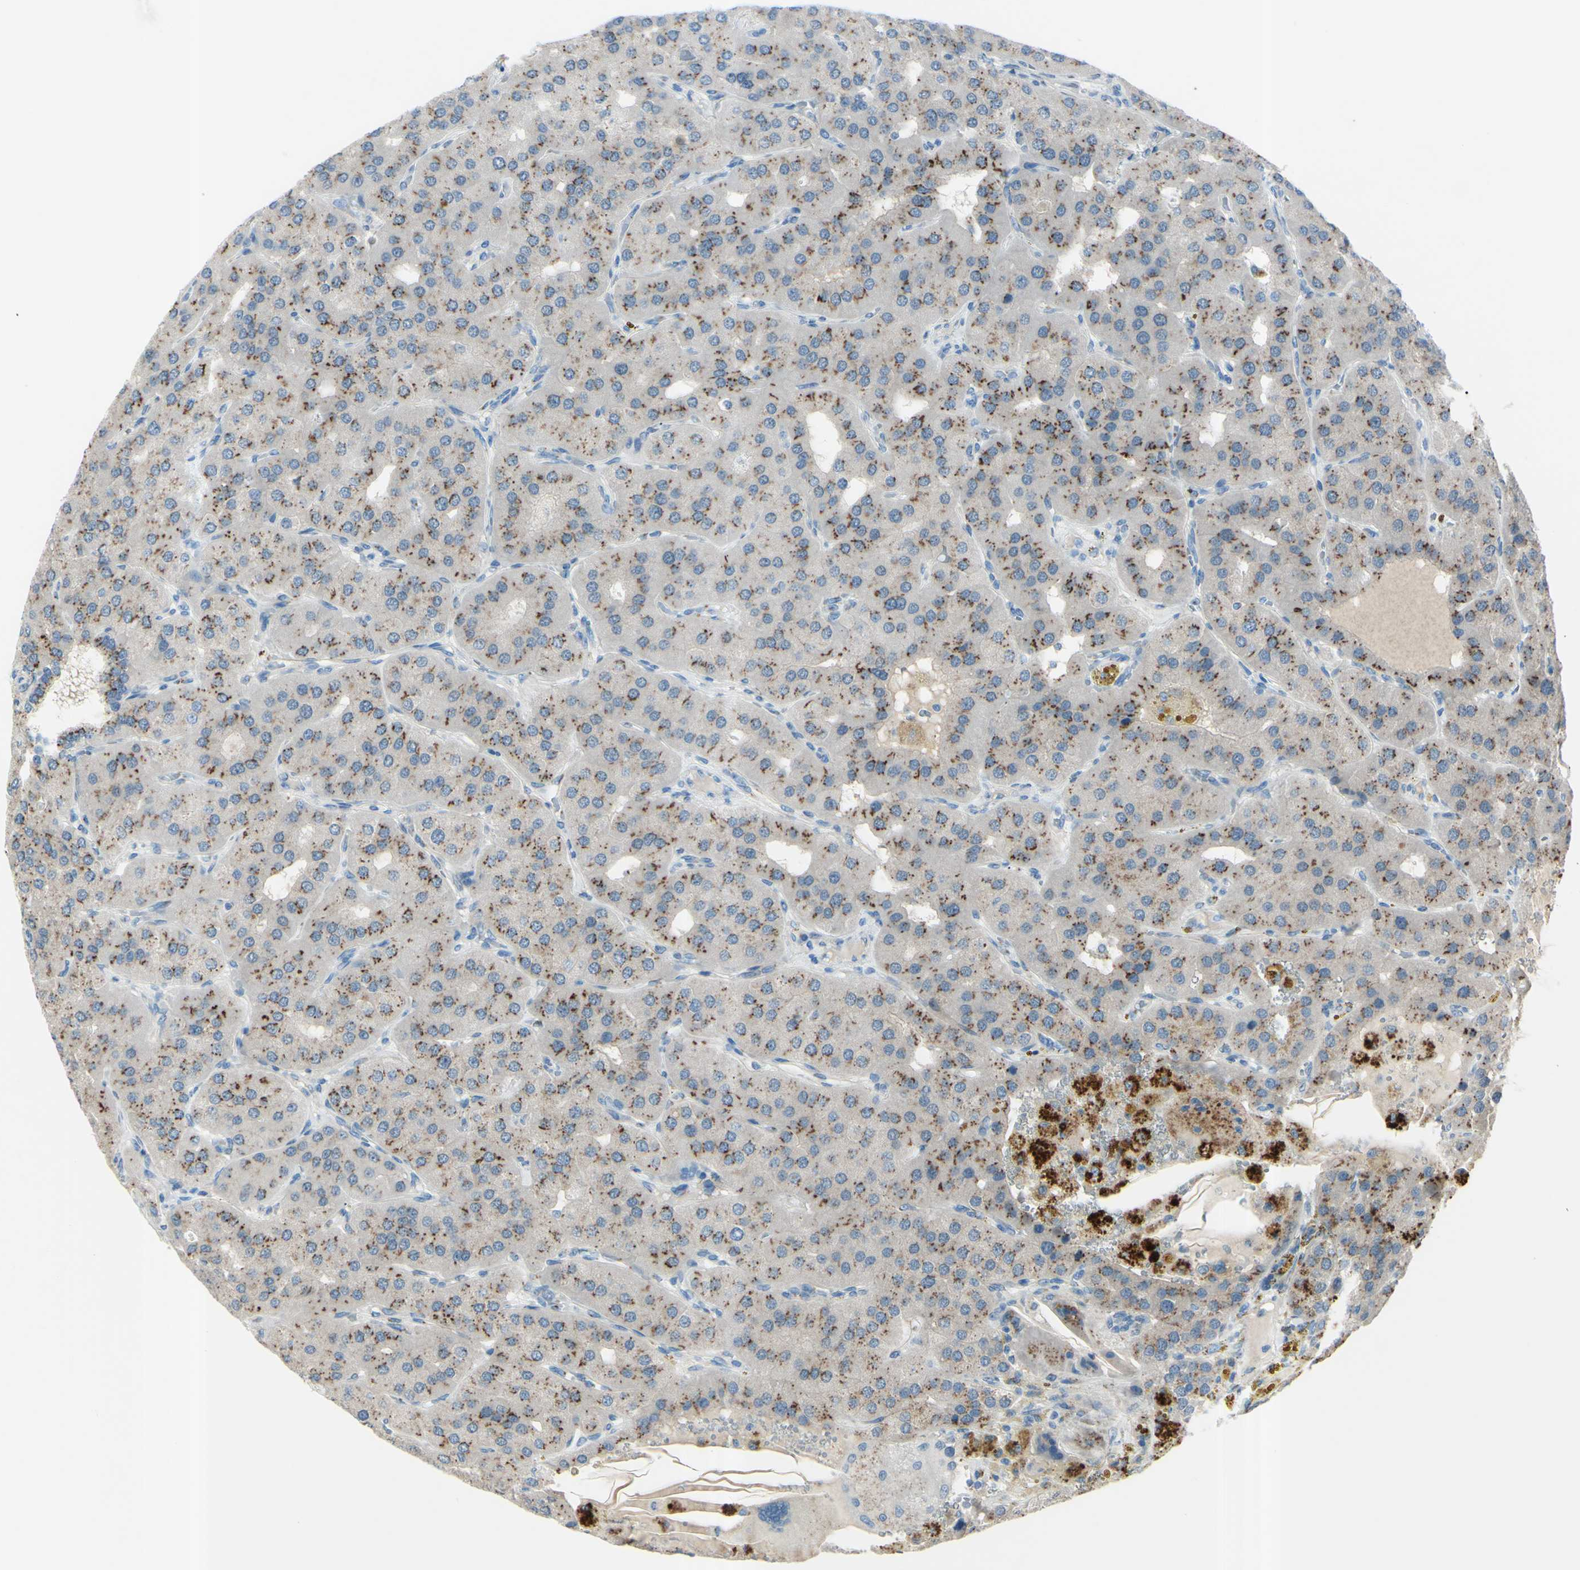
{"staining": {"intensity": "moderate", "quantity": ">75%", "location": "cytoplasmic/membranous"}, "tissue": "parathyroid gland", "cell_type": "Glandular cells", "image_type": "normal", "snomed": [{"axis": "morphology", "description": "Normal tissue, NOS"}, {"axis": "morphology", "description": "Adenoma, NOS"}, {"axis": "topography", "description": "Parathyroid gland"}], "caption": "Brown immunohistochemical staining in benign human parathyroid gland displays moderate cytoplasmic/membranous staining in about >75% of glandular cells.", "gene": "B4GALT1", "patient": {"sex": "female", "age": 86}}